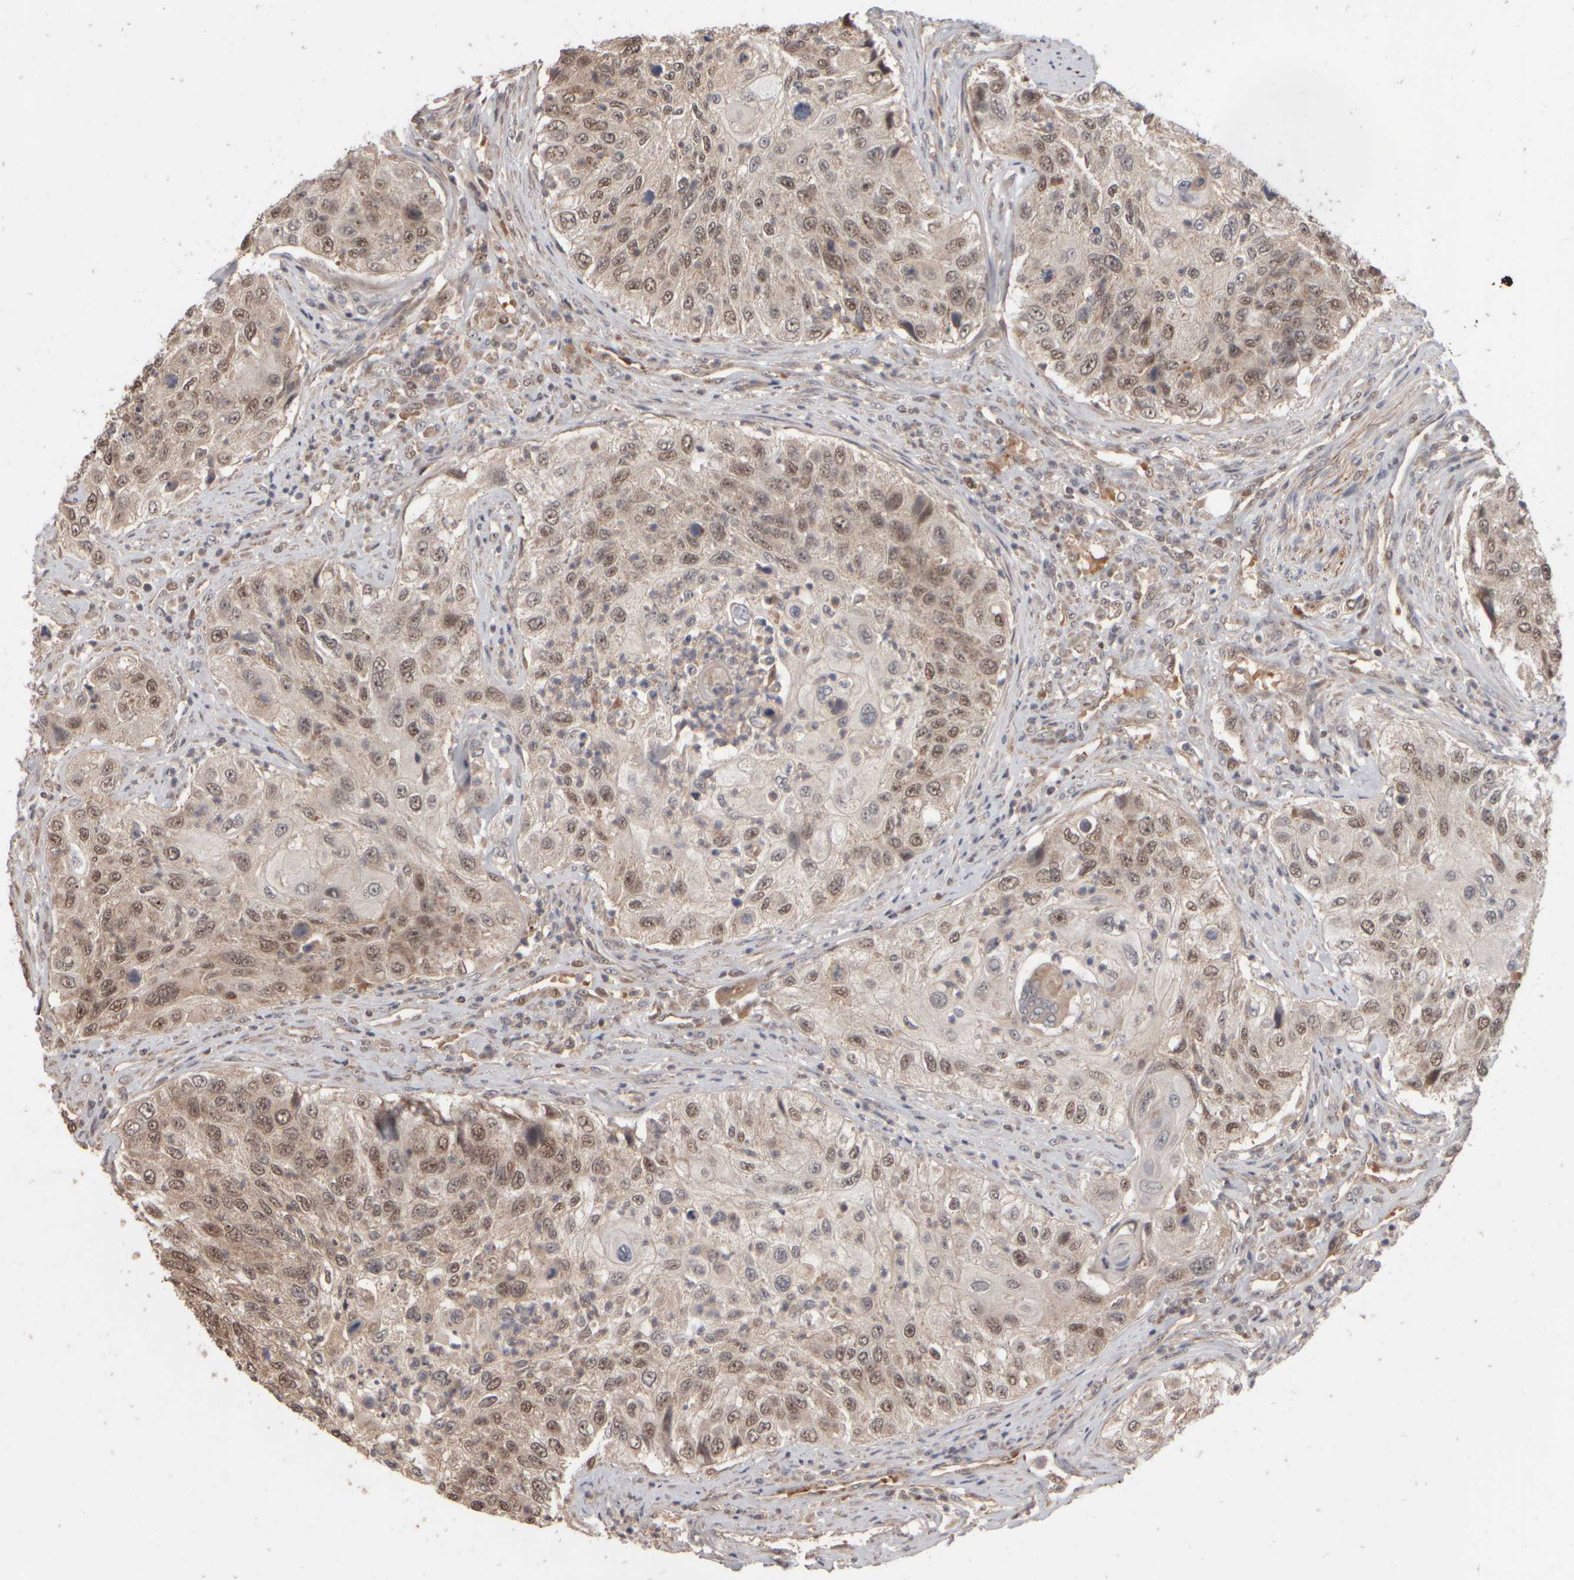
{"staining": {"intensity": "moderate", "quantity": "25%-75%", "location": "cytoplasmic/membranous,nuclear"}, "tissue": "urothelial cancer", "cell_type": "Tumor cells", "image_type": "cancer", "snomed": [{"axis": "morphology", "description": "Urothelial carcinoma, High grade"}, {"axis": "topography", "description": "Urinary bladder"}], "caption": "The immunohistochemical stain shows moderate cytoplasmic/membranous and nuclear staining in tumor cells of urothelial carcinoma (high-grade) tissue.", "gene": "ABHD11", "patient": {"sex": "female", "age": 60}}